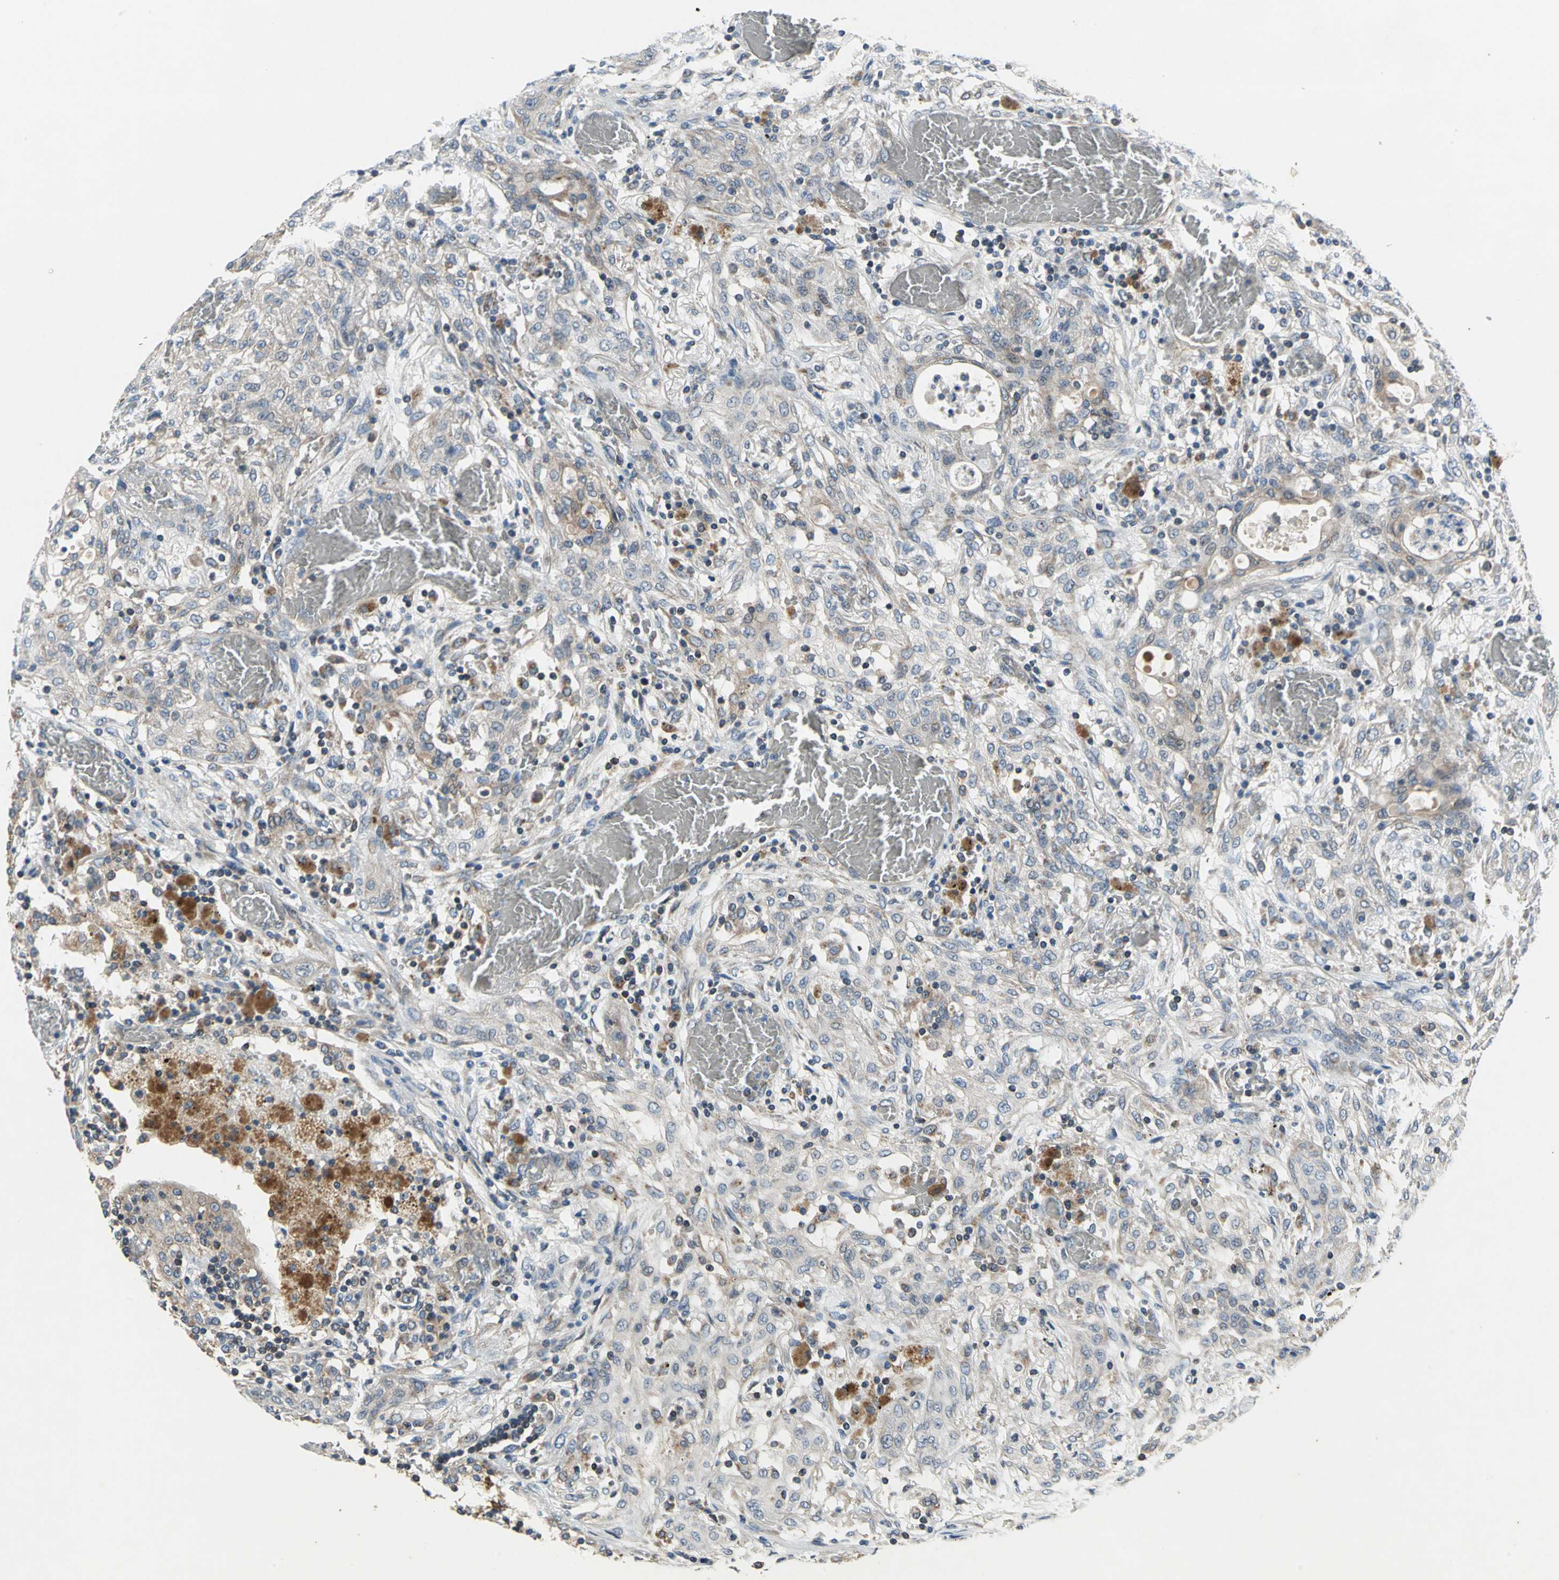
{"staining": {"intensity": "weak", "quantity": "25%-75%", "location": "cytoplasmic/membranous"}, "tissue": "lung cancer", "cell_type": "Tumor cells", "image_type": "cancer", "snomed": [{"axis": "morphology", "description": "Squamous cell carcinoma, NOS"}, {"axis": "topography", "description": "Lung"}], "caption": "Immunohistochemical staining of lung squamous cell carcinoma displays low levels of weak cytoplasmic/membranous protein expression in about 25%-75% of tumor cells. The protein is stained brown, and the nuclei are stained in blue (DAB IHC with brightfield microscopy, high magnification).", "gene": "TRAK1", "patient": {"sex": "female", "age": 47}}